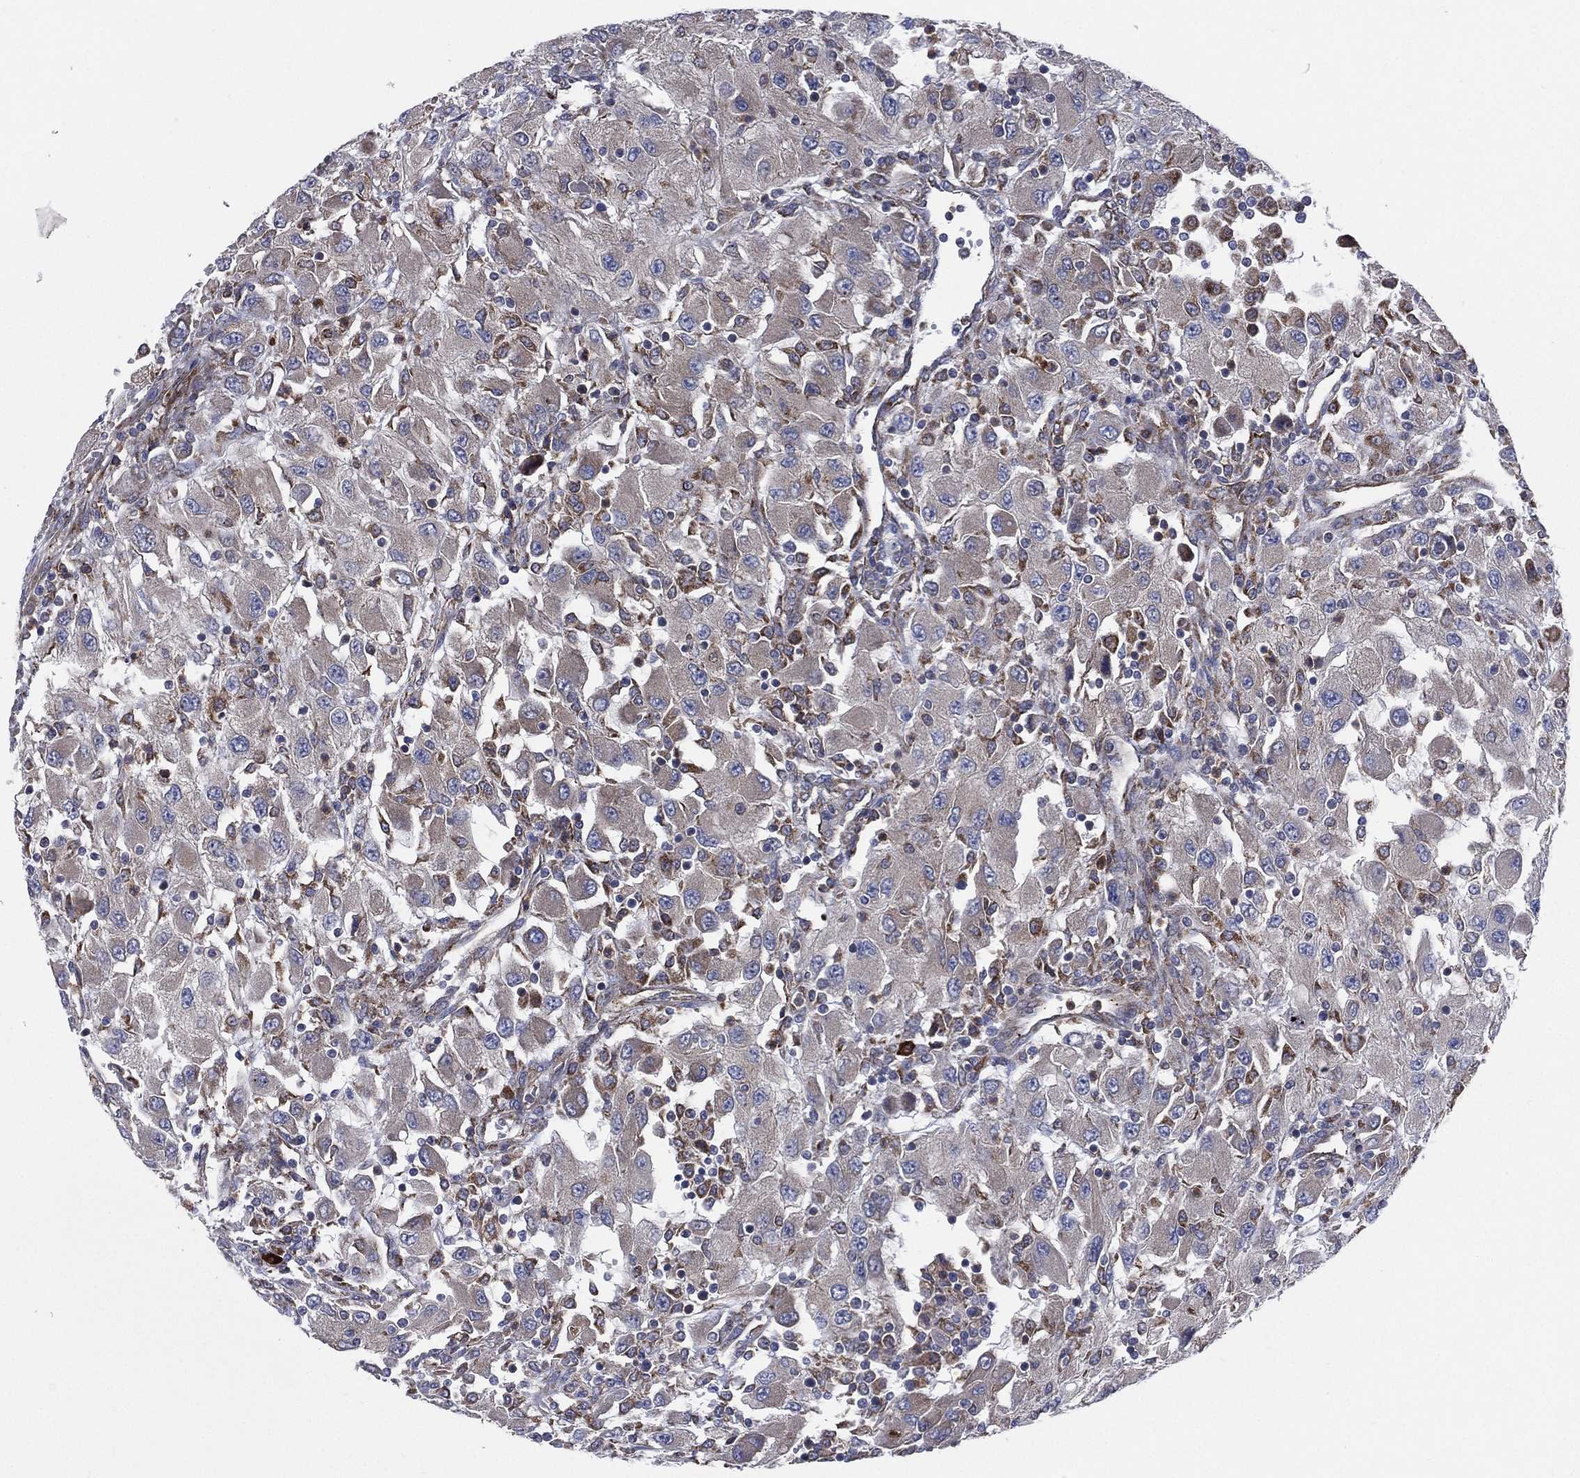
{"staining": {"intensity": "moderate", "quantity": "<25%", "location": "cytoplasmic/membranous"}, "tissue": "renal cancer", "cell_type": "Tumor cells", "image_type": "cancer", "snomed": [{"axis": "morphology", "description": "Adenocarcinoma, NOS"}, {"axis": "topography", "description": "Kidney"}], "caption": "Moderate cytoplasmic/membranous expression for a protein is seen in approximately <25% of tumor cells of renal cancer using IHC.", "gene": "CCDC159", "patient": {"sex": "female", "age": 67}}